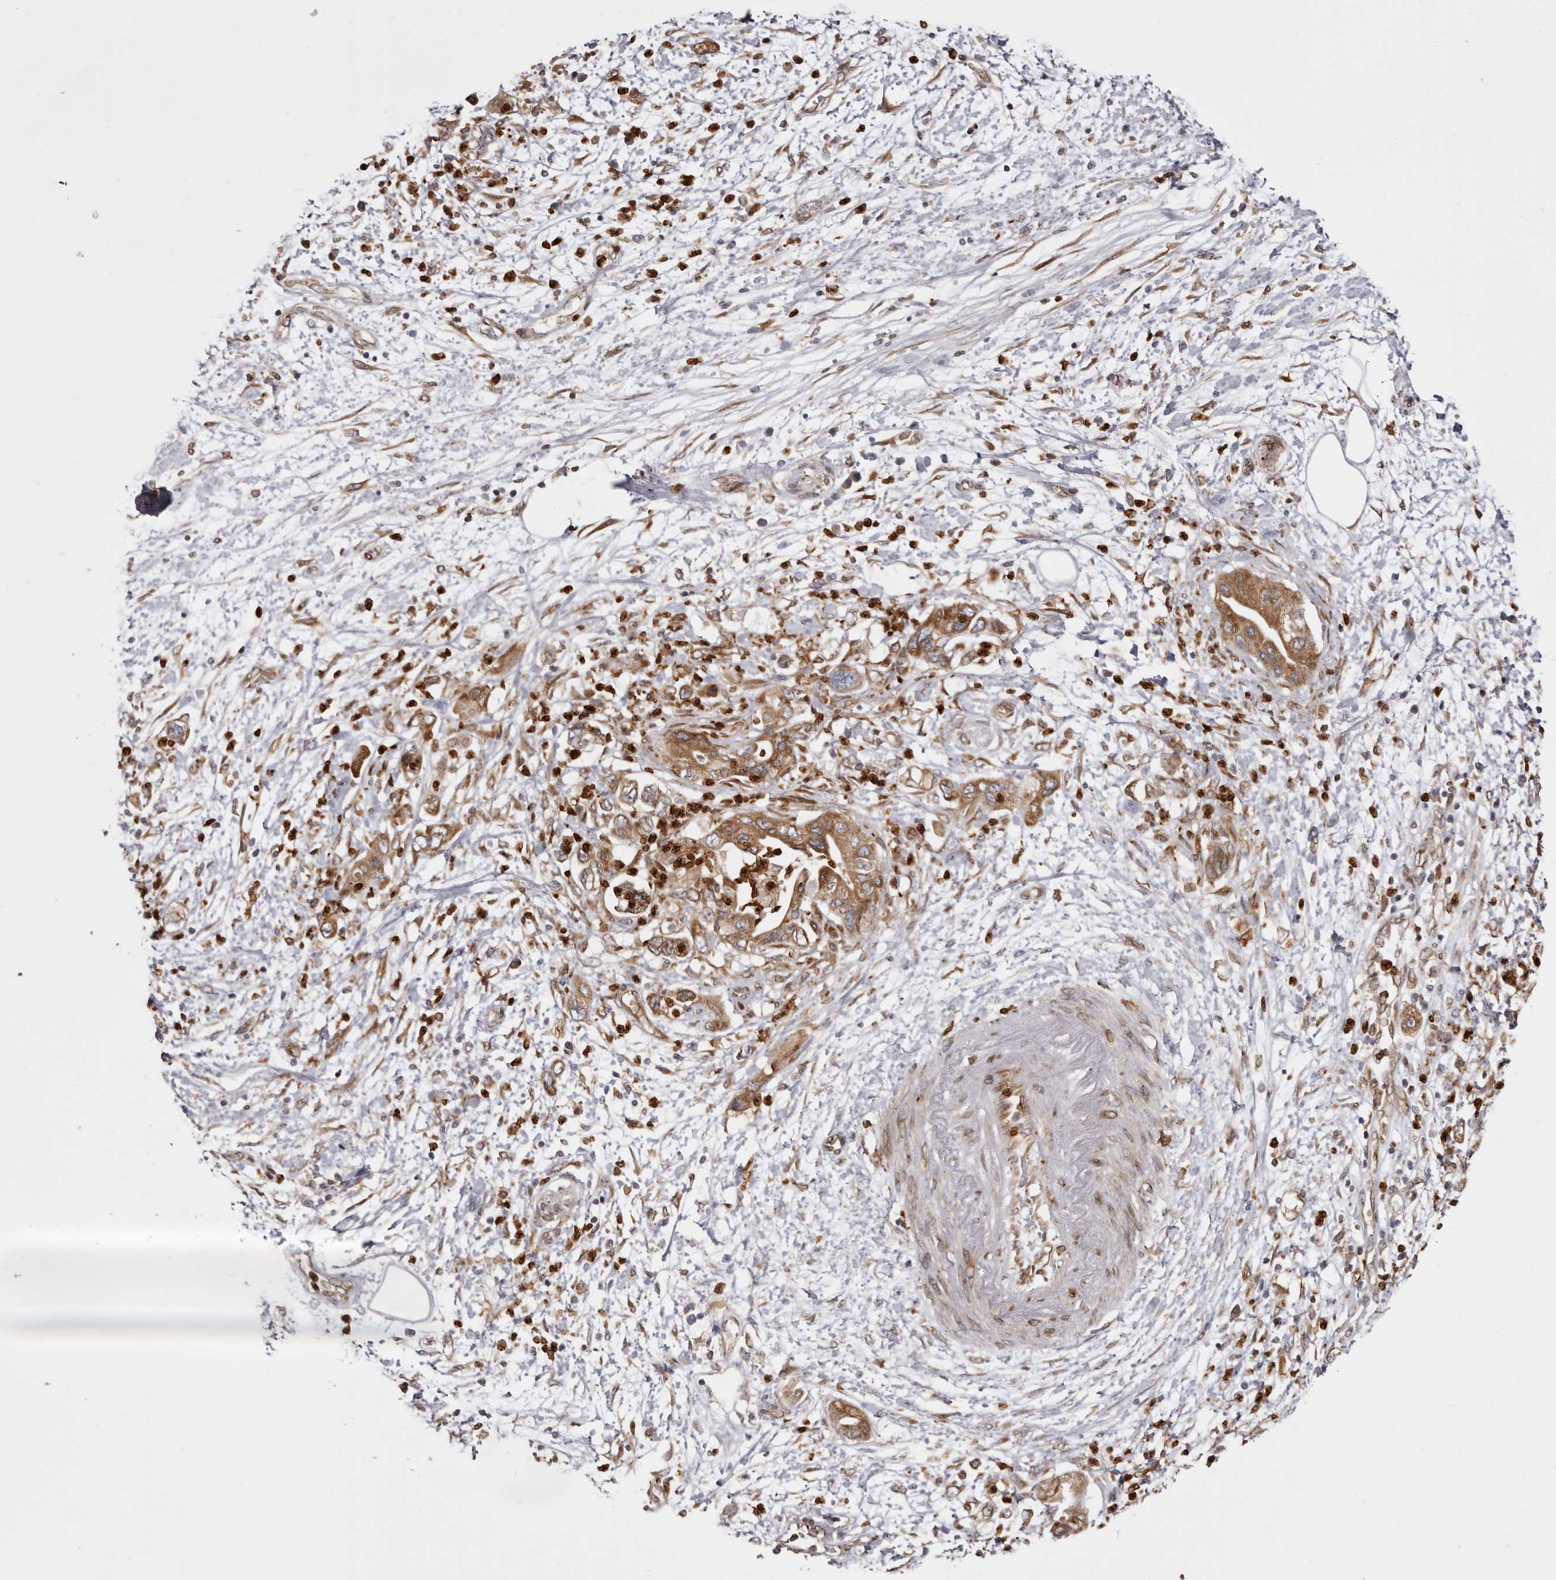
{"staining": {"intensity": "moderate", "quantity": ">75%", "location": "cytoplasmic/membranous"}, "tissue": "pancreatic cancer", "cell_type": "Tumor cells", "image_type": "cancer", "snomed": [{"axis": "morphology", "description": "Adenocarcinoma, NOS"}, {"axis": "topography", "description": "Pancreas"}], "caption": "Immunohistochemical staining of human pancreatic cancer (adenocarcinoma) reveals moderate cytoplasmic/membranous protein expression in approximately >75% of tumor cells.", "gene": "C4orf3", "patient": {"sex": "female", "age": 73}}